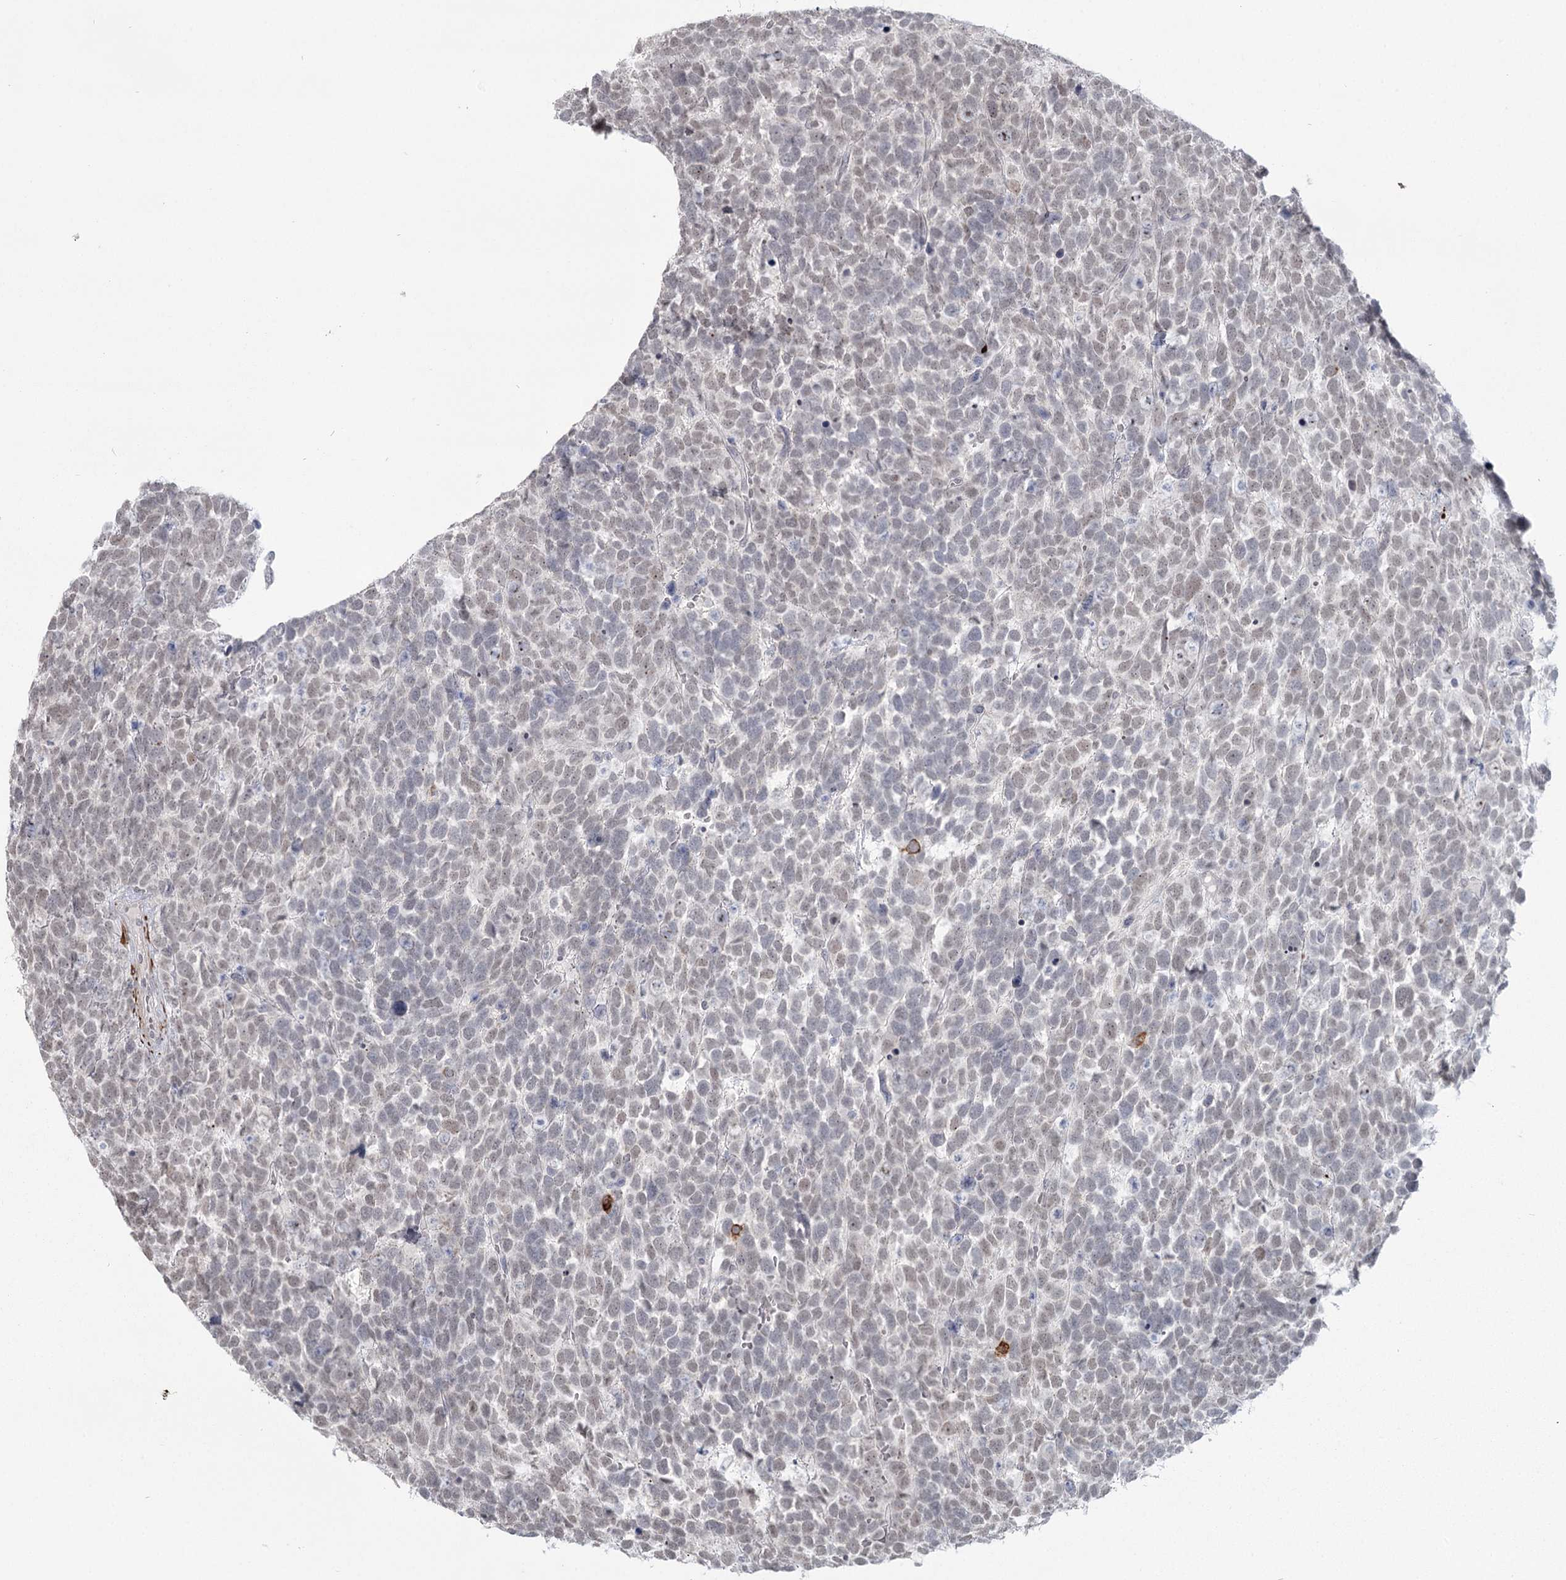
{"staining": {"intensity": "negative", "quantity": "none", "location": "none"}, "tissue": "urothelial cancer", "cell_type": "Tumor cells", "image_type": "cancer", "snomed": [{"axis": "morphology", "description": "Urothelial carcinoma, High grade"}, {"axis": "topography", "description": "Urinary bladder"}], "caption": "Tumor cells are negative for protein expression in human urothelial carcinoma (high-grade). (Brightfield microscopy of DAB IHC at high magnification).", "gene": "TMEM70", "patient": {"sex": "female", "age": 82}}